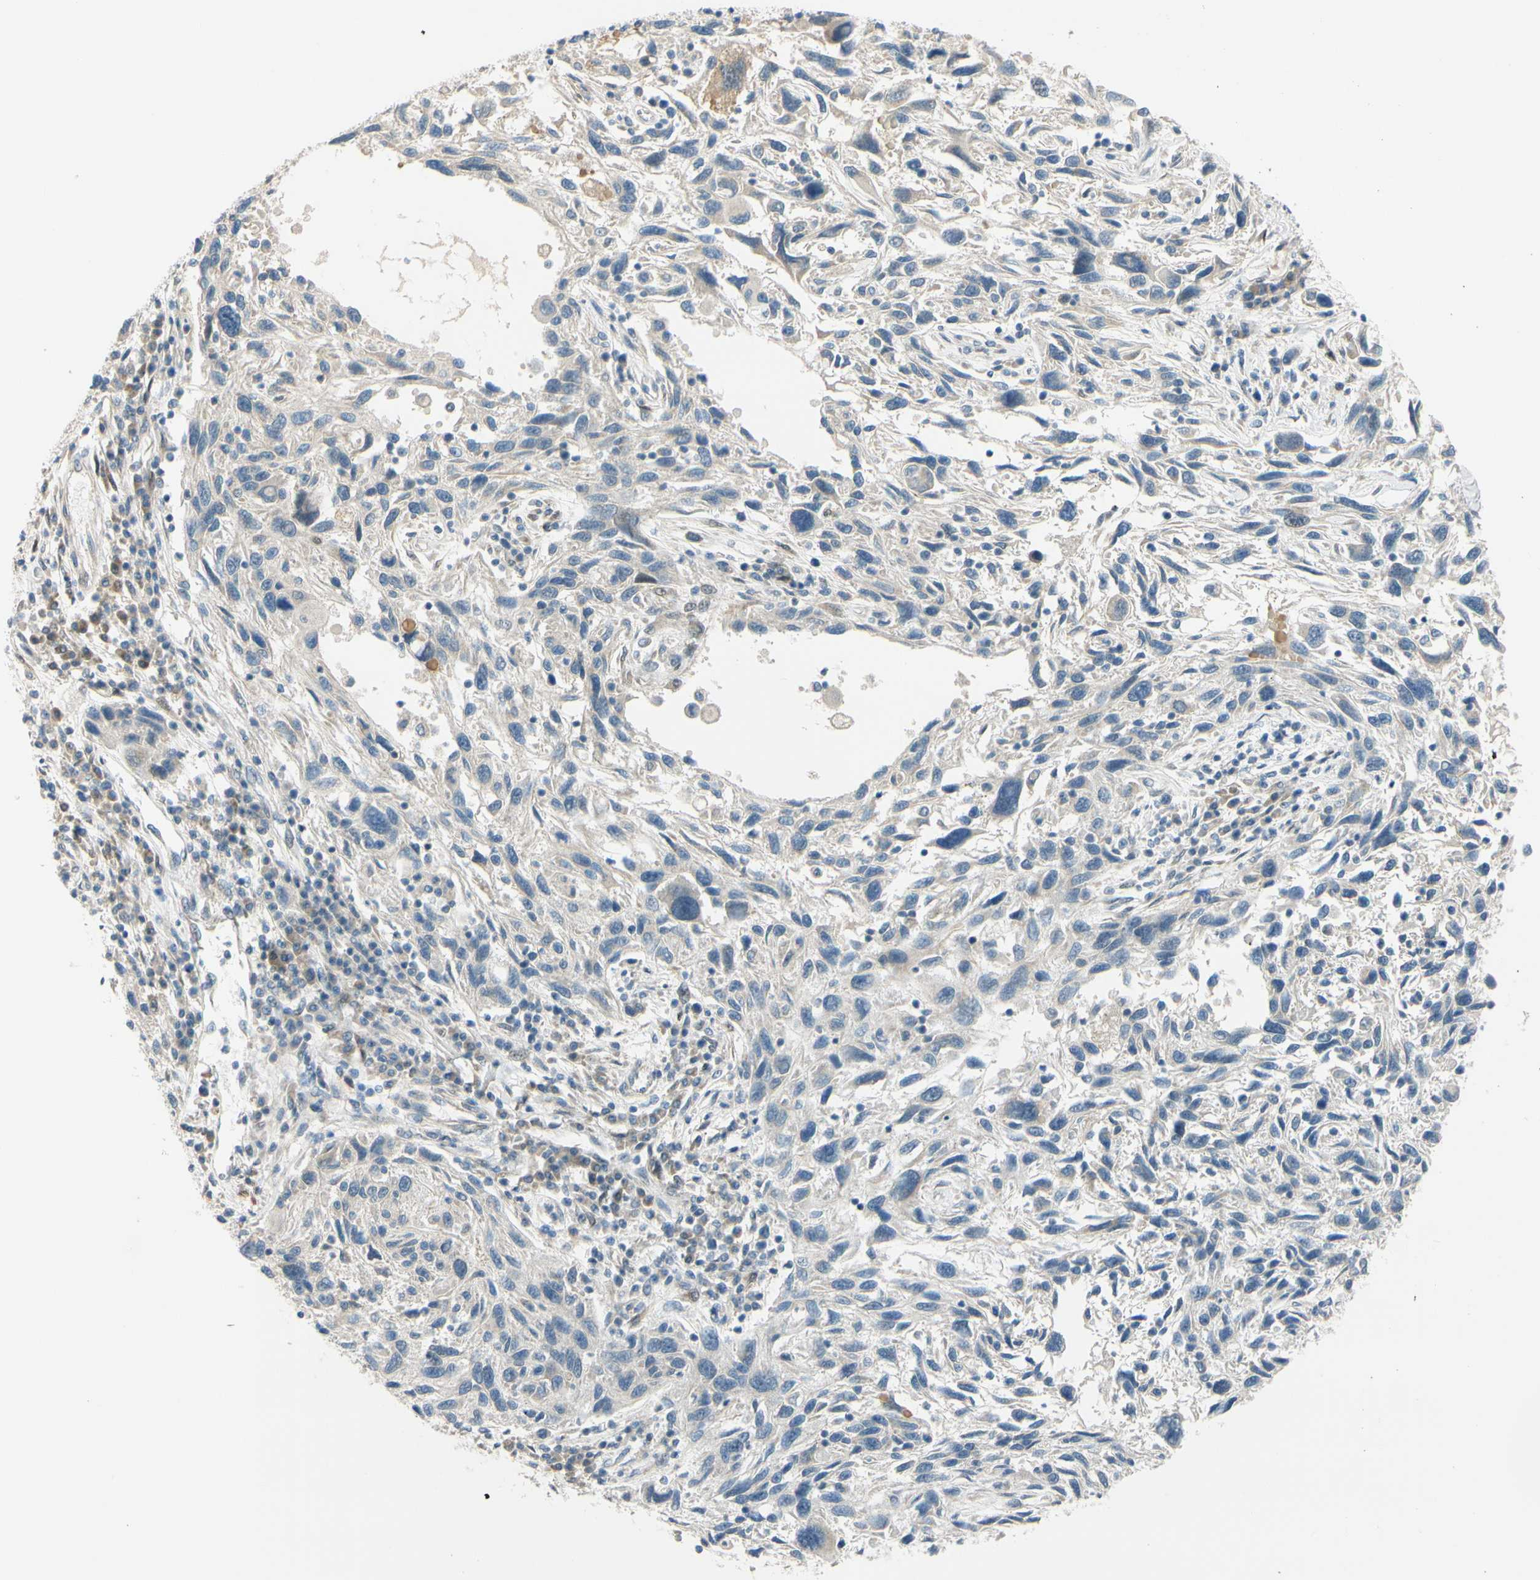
{"staining": {"intensity": "negative", "quantity": "none", "location": "none"}, "tissue": "melanoma", "cell_type": "Tumor cells", "image_type": "cancer", "snomed": [{"axis": "morphology", "description": "Malignant melanoma, NOS"}, {"axis": "topography", "description": "Skin"}], "caption": "DAB (3,3'-diaminobenzidine) immunohistochemical staining of human melanoma reveals no significant expression in tumor cells.", "gene": "FHL2", "patient": {"sex": "male", "age": 53}}